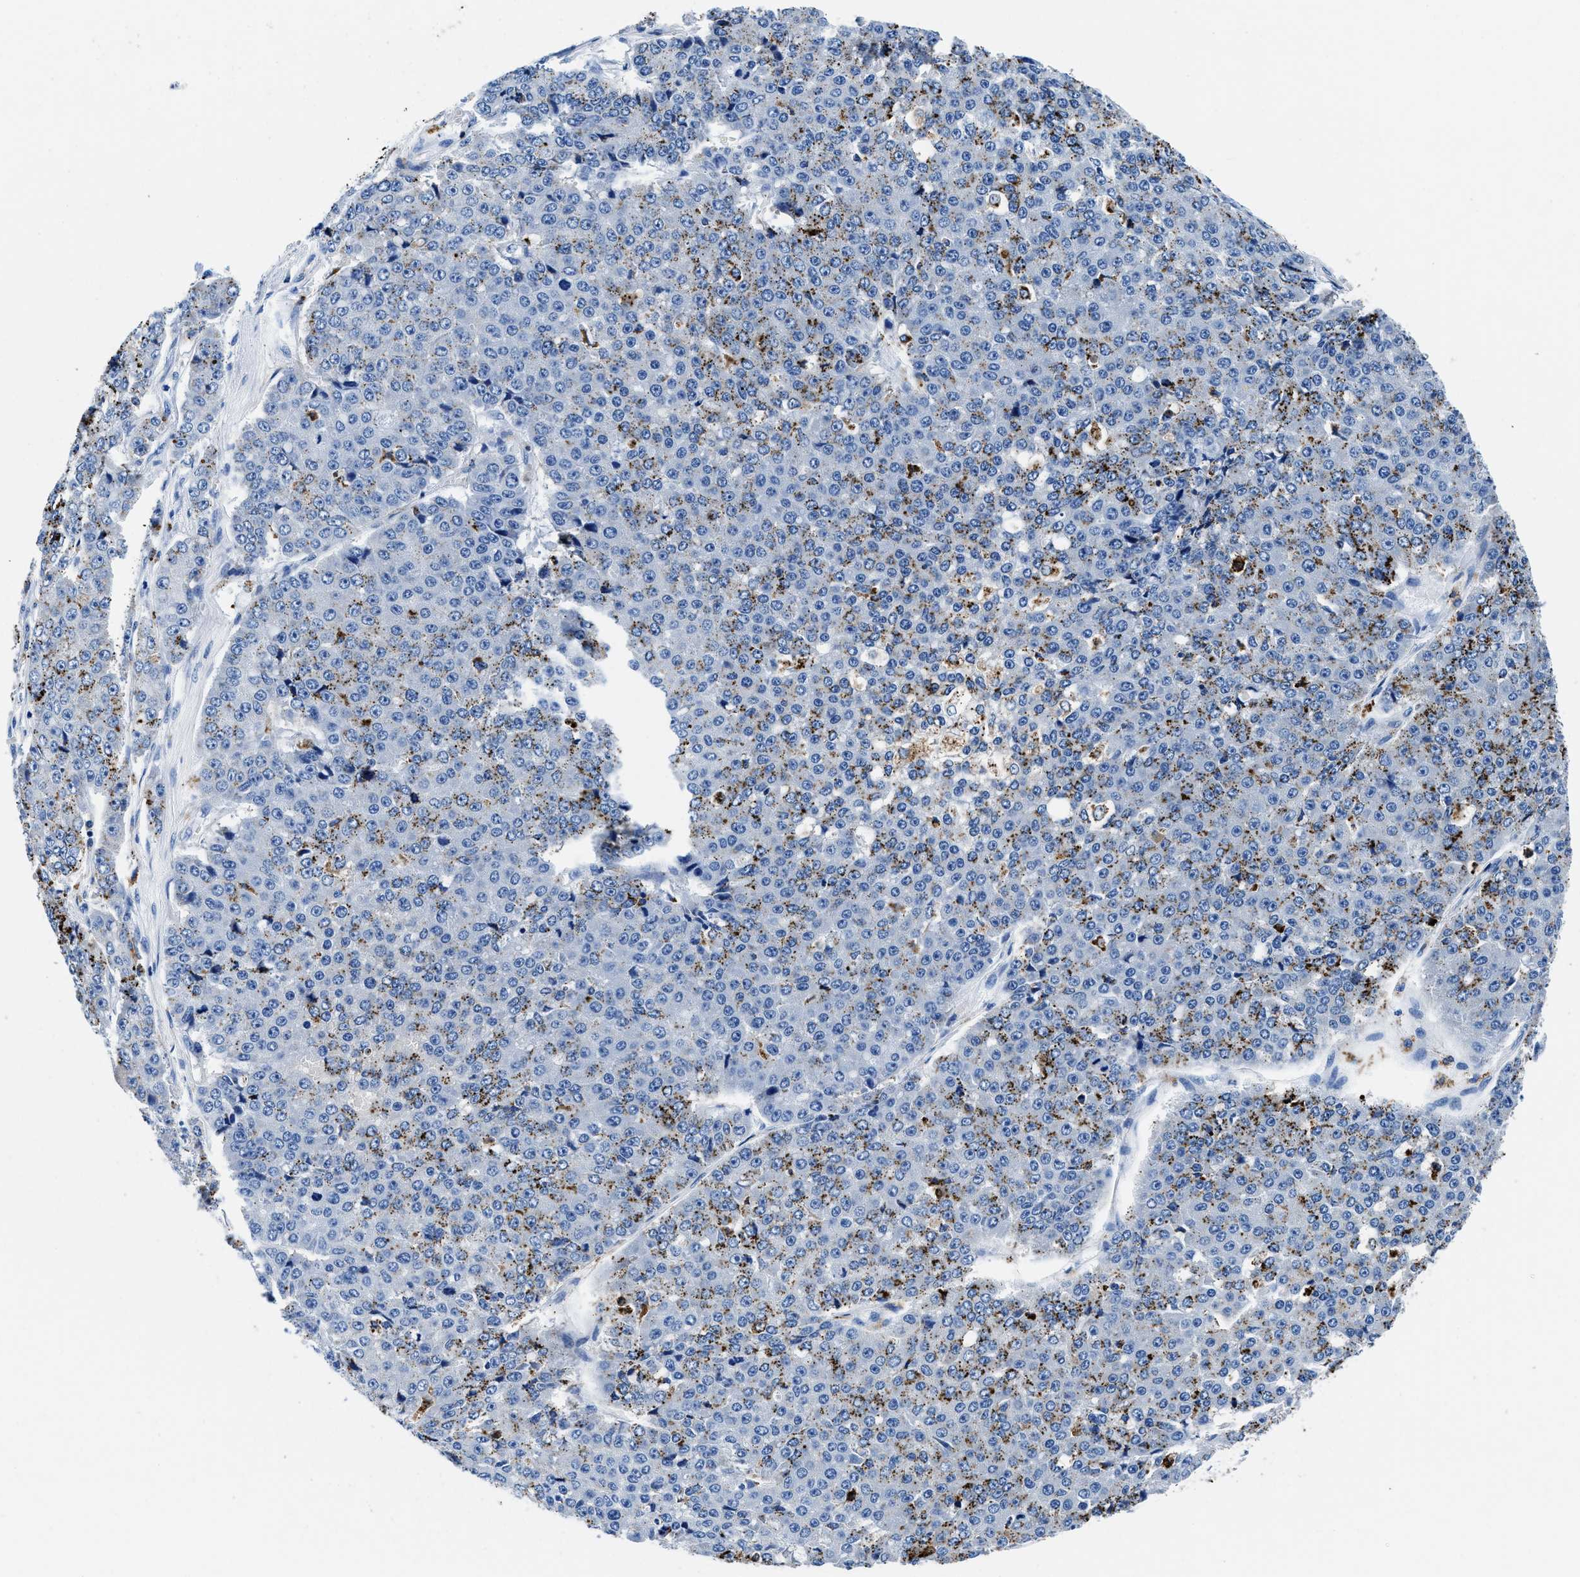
{"staining": {"intensity": "moderate", "quantity": "<25%", "location": "cytoplasmic/membranous"}, "tissue": "pancreatic cancer", "cell_type": "Tumor cells", "image_type": "cancer", "snomed": [{"axis": "morphology", "description": "Adenocarcinoma, NOS"}, {"axis": "topography", "description": "Pancreas"}], "caption": "There is low levels of moderate cytoplasmic/membranous expression in tumor cells of pancreatic cancer, as demonstrated by immunohistochemical staining (brown color).", "gene": "OR14K1", "patient": {"sex": "male", "age": 50}}